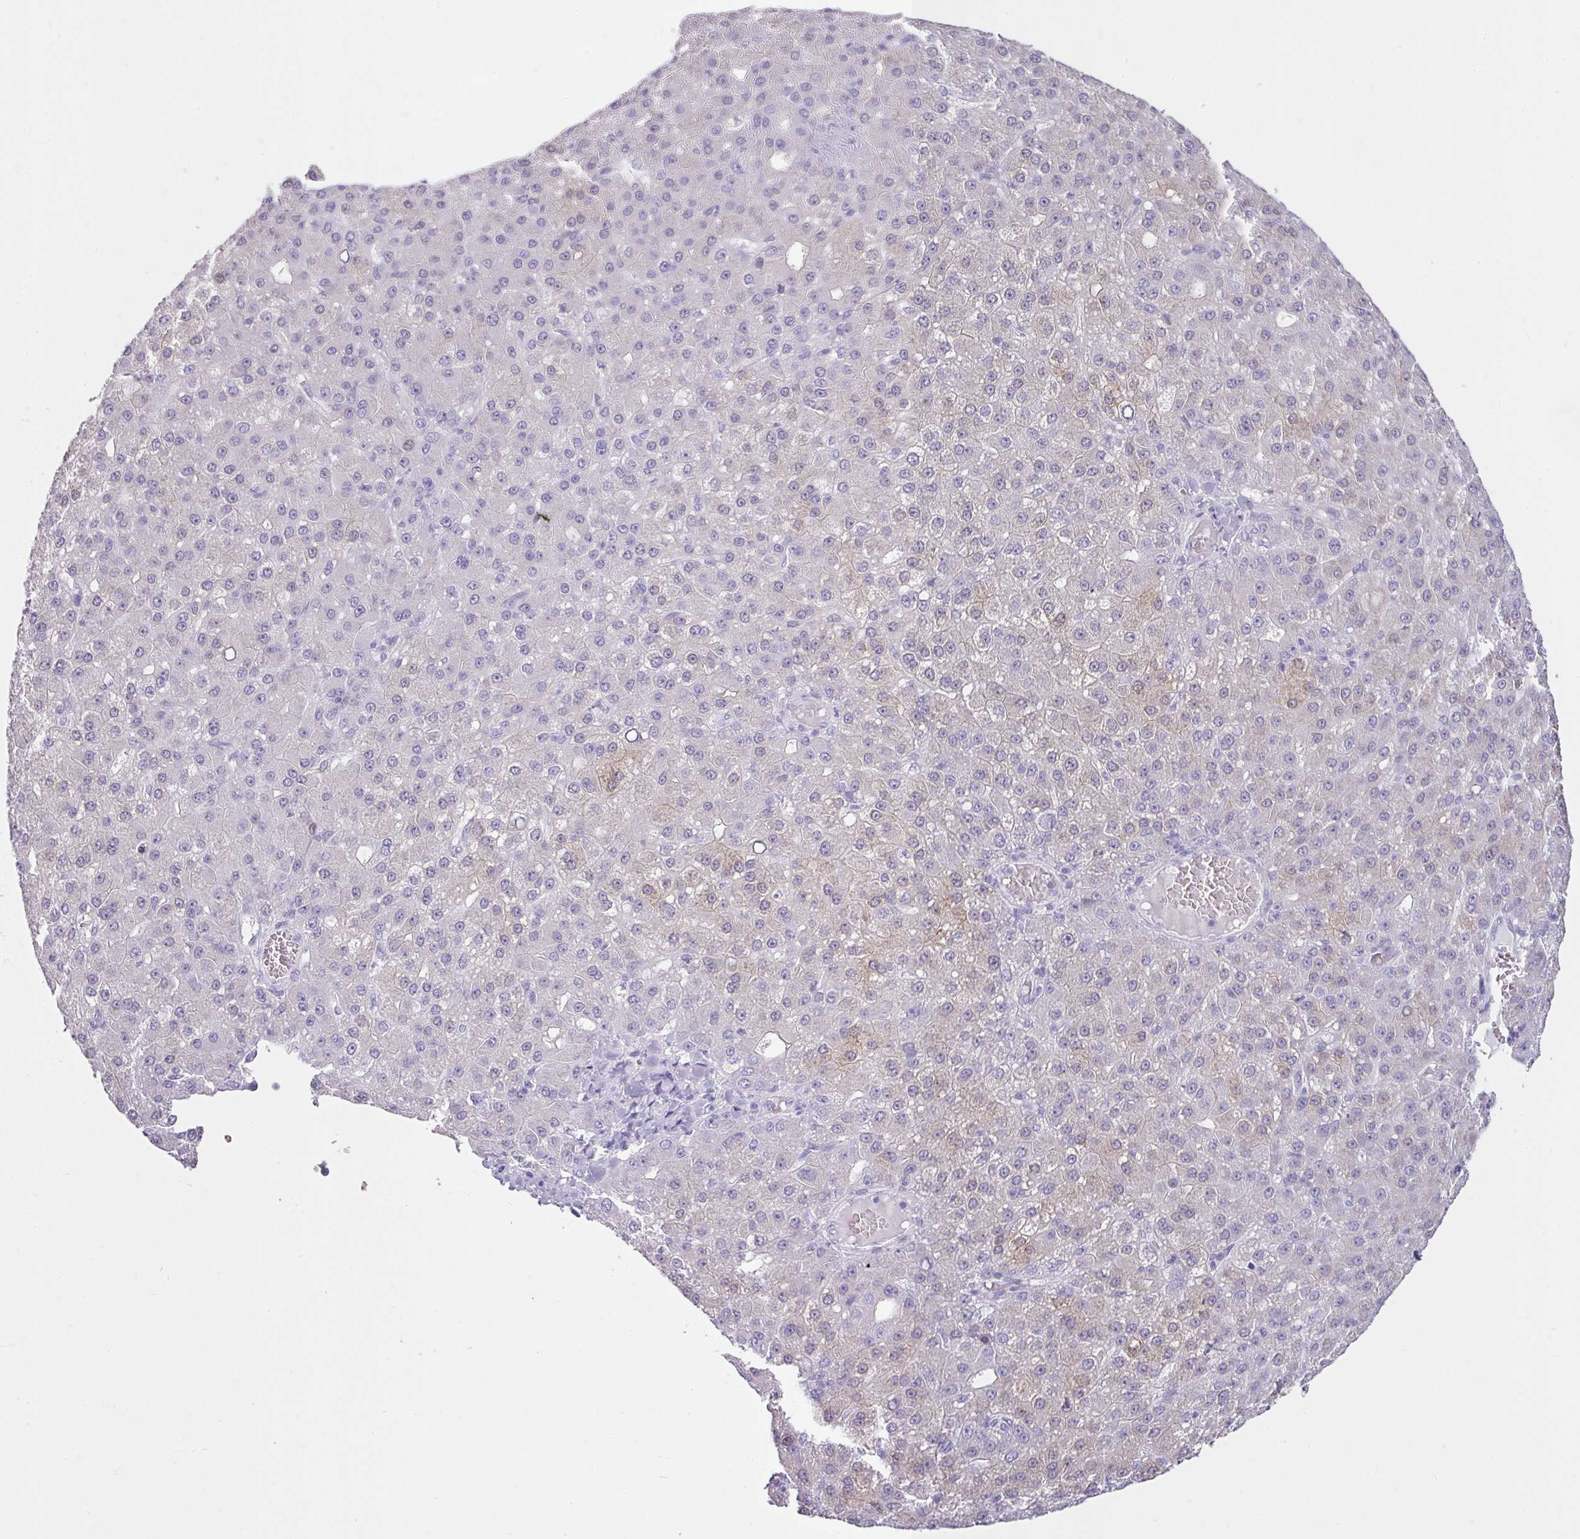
{"staining": {"intensity": "weak", "quantity": "<25%", "location": "cytoplasmic/membranous"}, "tissue": "liver cancer", "cell_type": "Tumor cells", "image_type": "cancer", "snomed": [{"axis": "morphology", "description": "Carcinoma, Hepatocellular, NOS"}, {"axis": "topography", "description": "Liver"}], "caption": "Immunohistochemistry (IHC) histopathology image of neoplastic tissue: human liver cancer (hepatocellular carcinoma) stained with DAB (3,3'-diaminobenzidine) shows no significant protein positivity in tumor cells.", "gene": "VCY1B", "patient": {"sex": "male", "age": 67}}